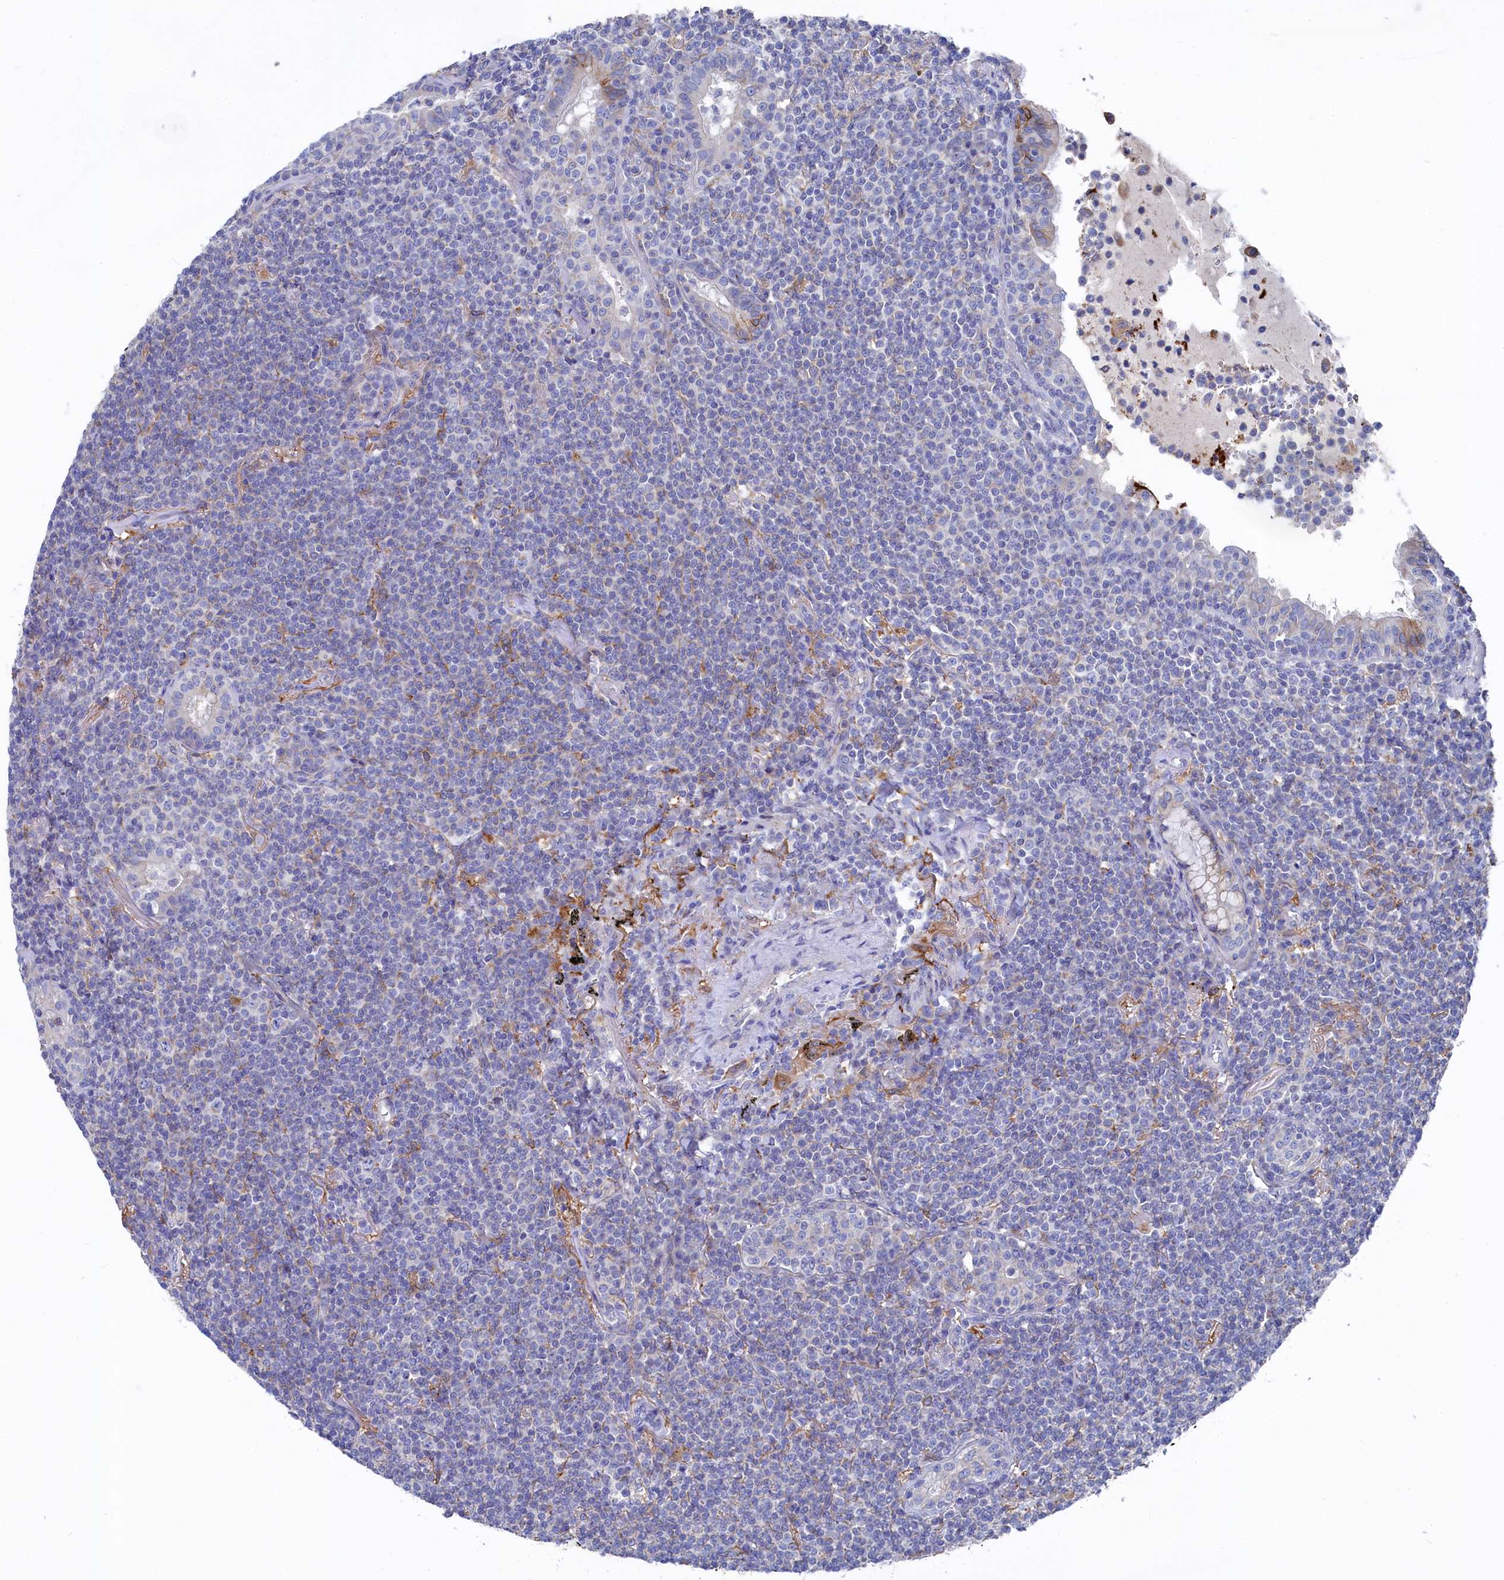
{"staining": {"intensity": "negative", "quantity": "none", "location": "none"}, "tissue": "lymphoma", "cell_type": "Tumor cells", "image_type": "cancer", "snomed": [{"axis": "morphology", "description": "Malignant lymphoma, non-Hodgkin's type, Low grade"}, {"axis": "topography", "description": "Lung"}], "caption": "An immunohistochemistry photomicrograph of lymphoma is shown. There is no staining in tumor cells of lymphoma. (DAB (3,3'-diaminobenzidine) IHC visualized using brightfield microscopy, high magnification).", "gene": "C12orf73", "patient": {"sex": "female", "age": 71}}